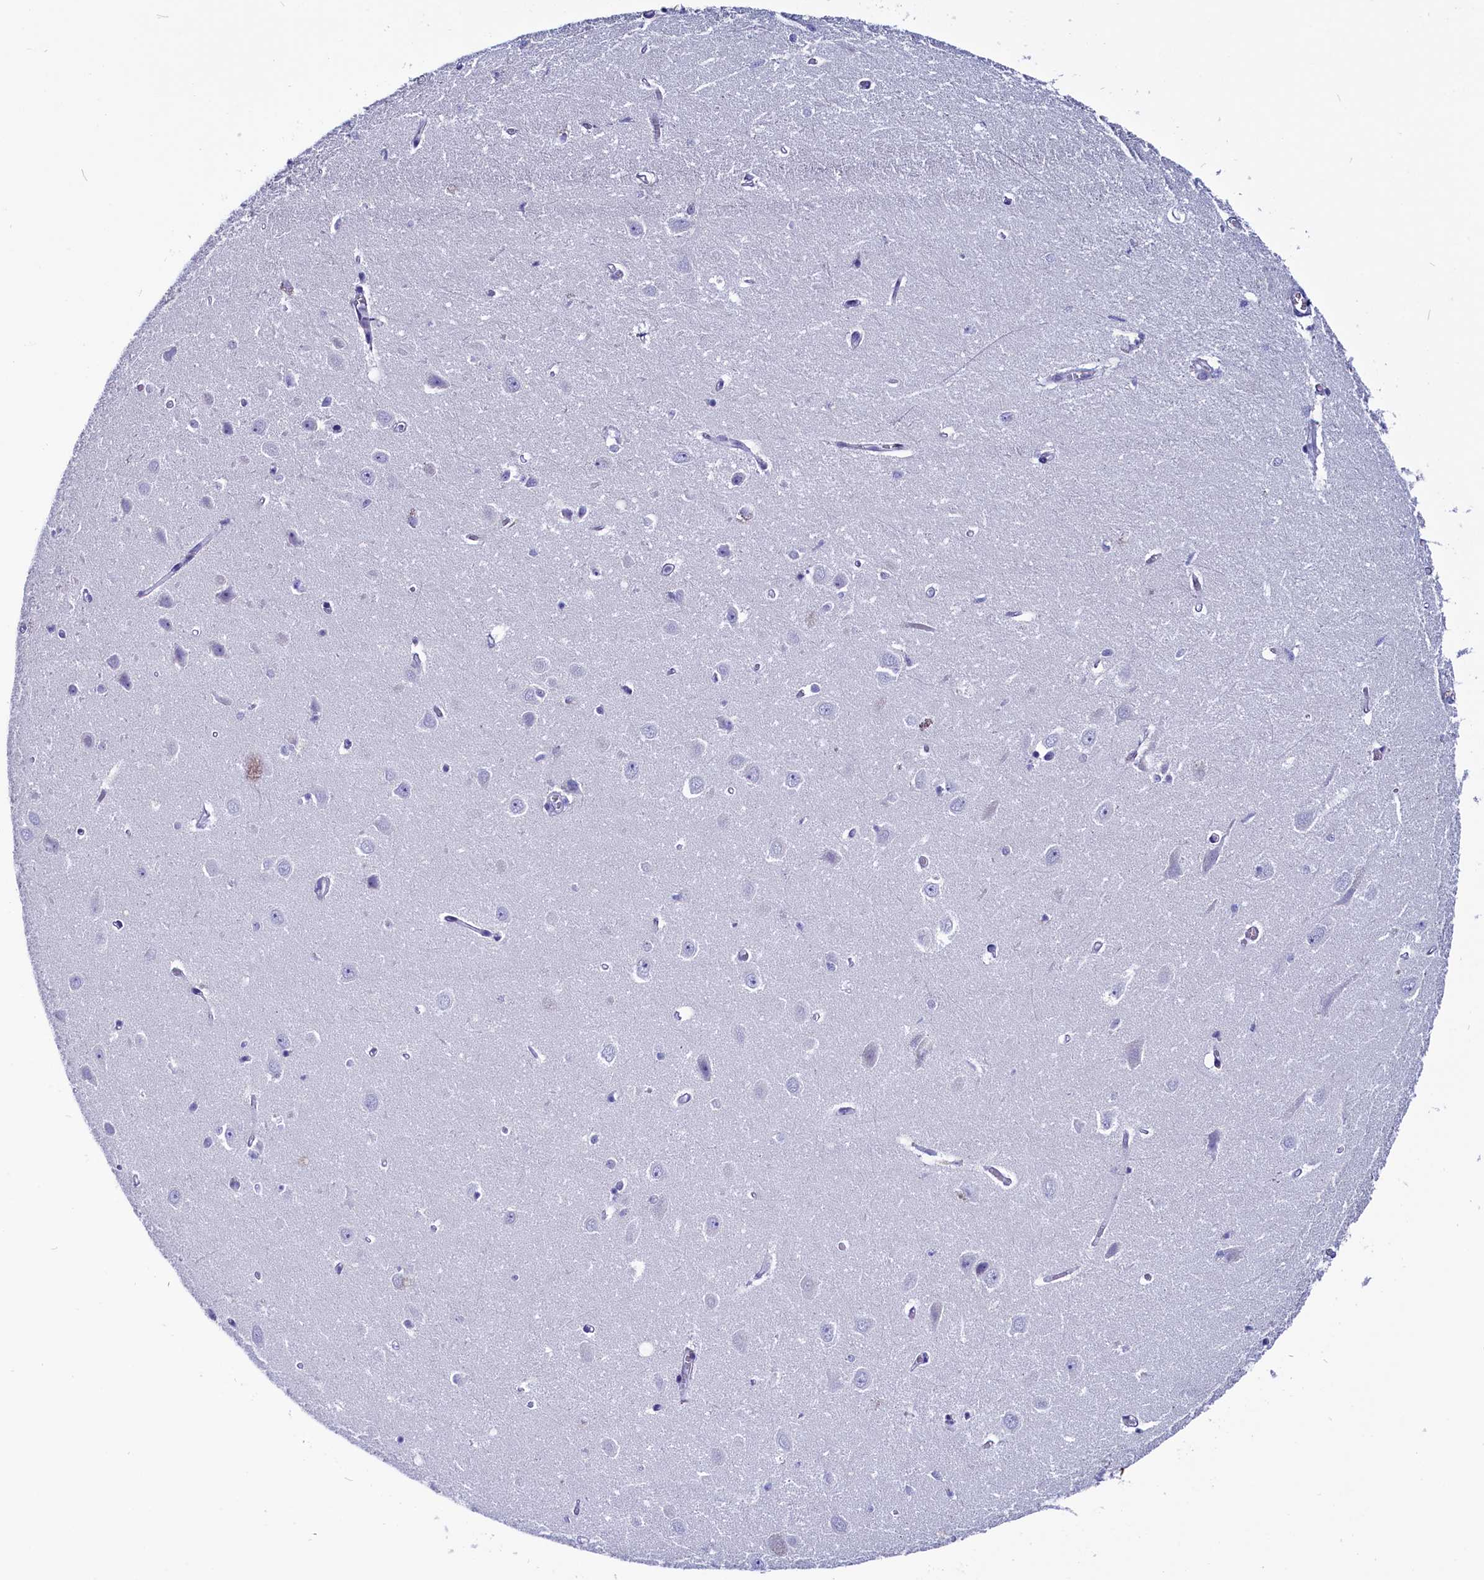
{"staining": {"intensity": "negative", "quantity": "none", "location": "none"}, "tissue": "hippocampus", "cell_type": "Glial cells", "image_type": "normal", "snomed": [{"axis": "morphology", "description": "Normal tissue, NOS"}, {"axis": "topography", "description": "Hippocampus"}], "caption": "IHC photomicrograph of normal hippocampus stained for a protein (brown), which shows no staining in glial cells.", "gene": "CIAPIN1", "patient": {"sex": "female", "age": 64}}